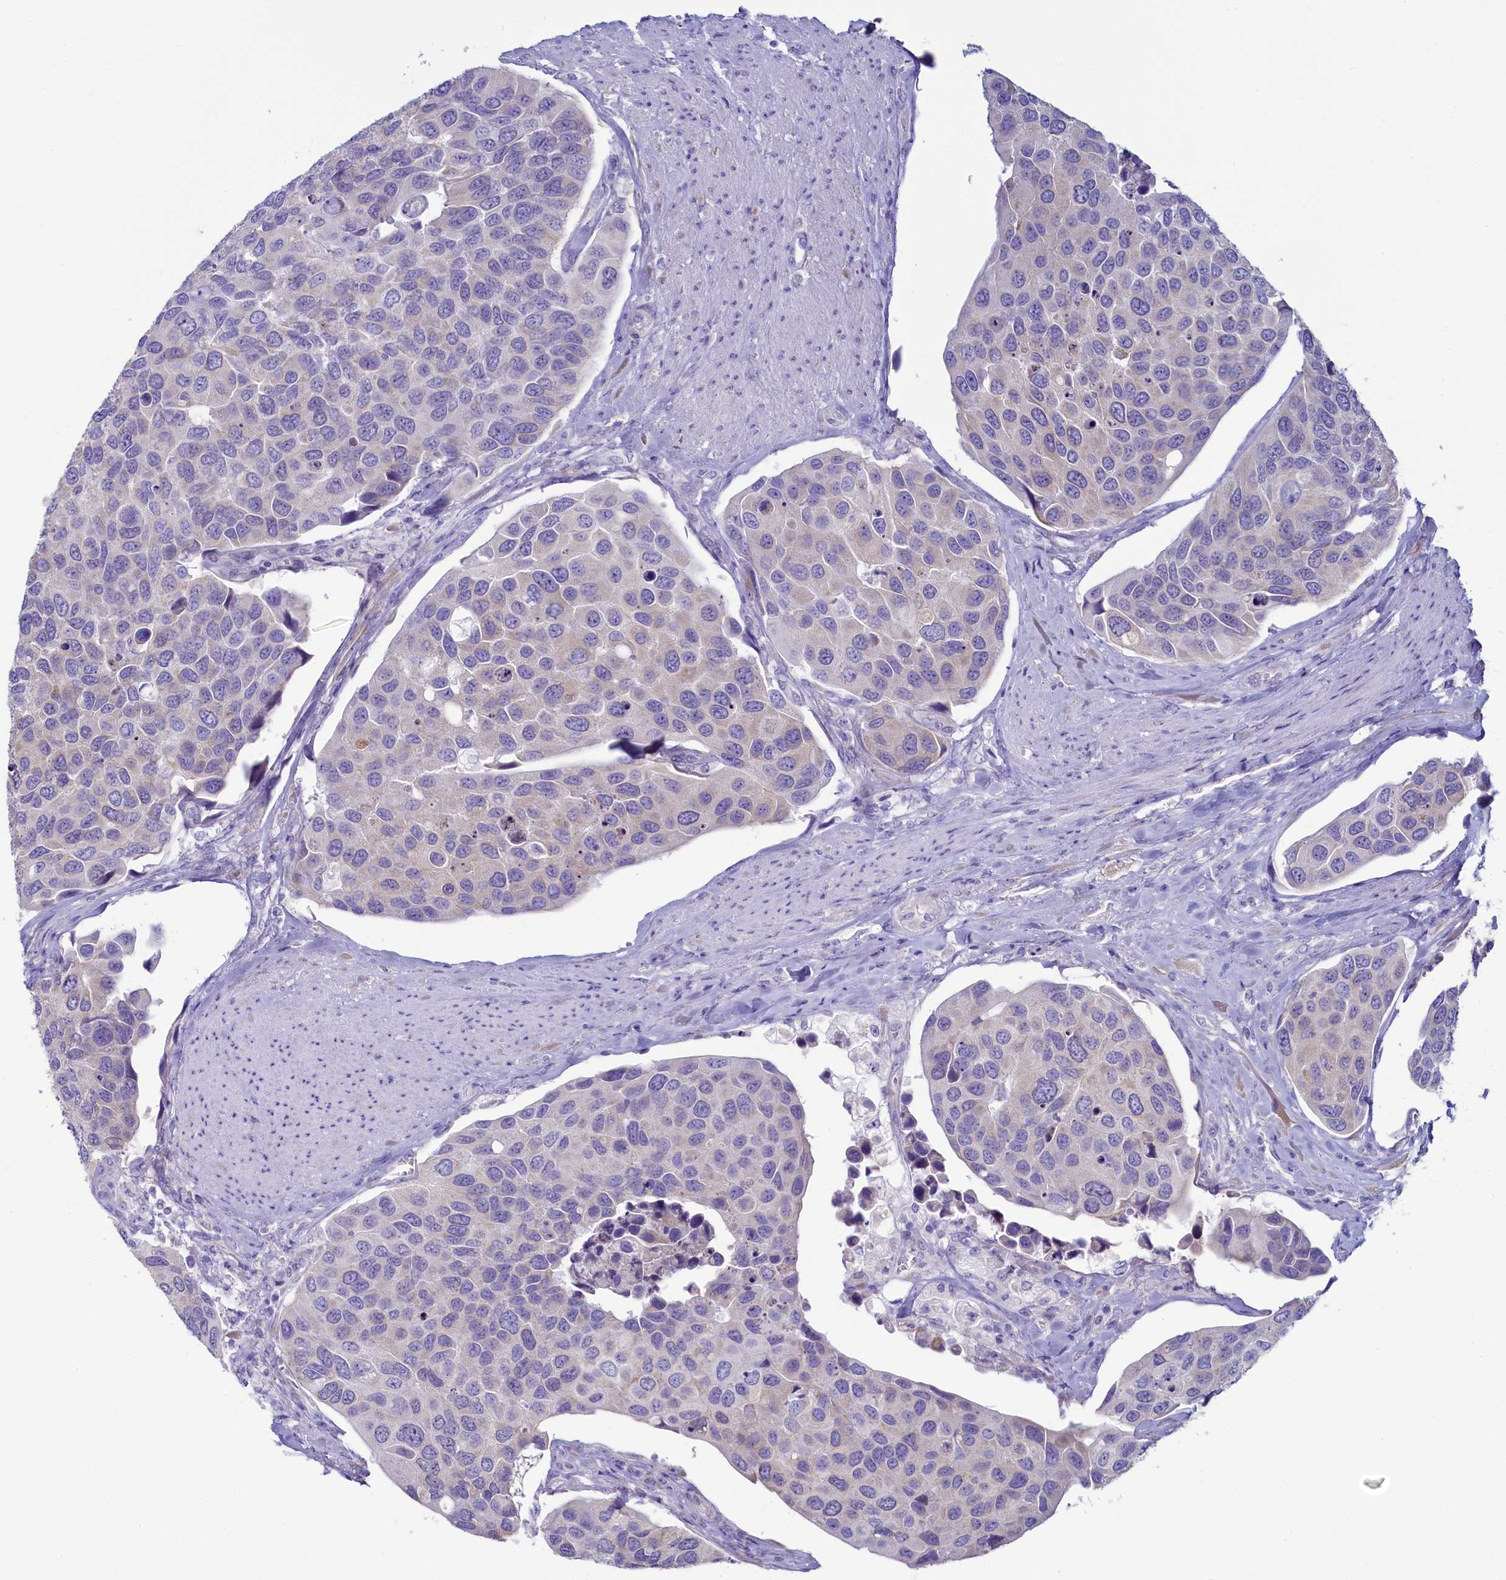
{"staining": {"intensity": "weak", "quantity": "<25%", "location": "cytoplasmic/membranous"}, "tissue": "urothelial cancer", "cell_type": "Tumor cells", "image_type": "cancer", "snomed": [{"axis": "morphology", "description": "Urothelial carcinoma, High grade"}, {"axis": "topography", "description": "Urinary bladder"}], "caption": "The micrograph exhibits no significant expression in tumor cells of high-grade urothelial carcinoma.", "gene": "SKA3", "patient": {"sex": "male", "age": 74}}